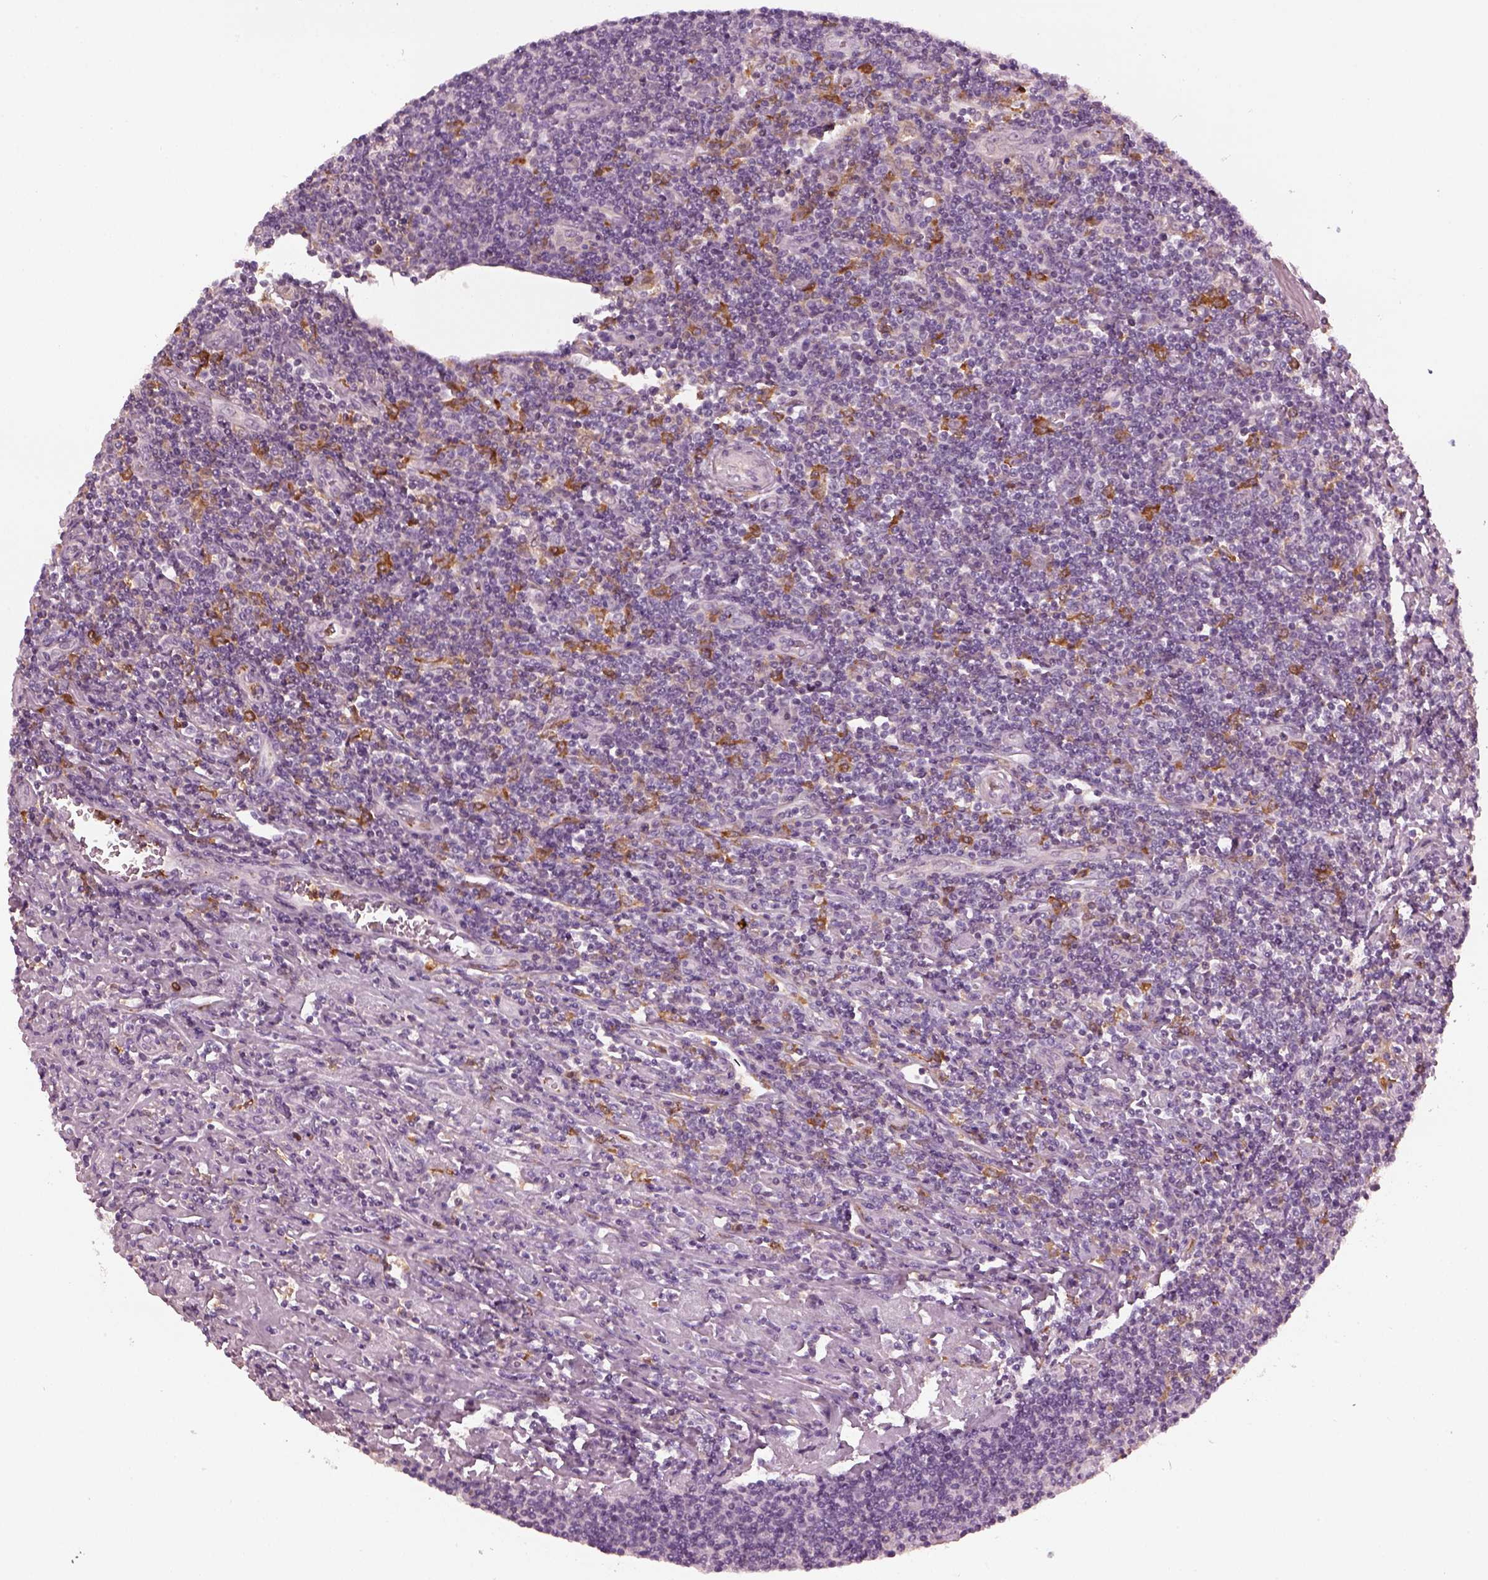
{"staining": {"intensity": "negative", "quantity": "none", "location": "none"}, "tissue": "lymphoma", "cell_type": "Tumor cells", "image_type": "cancer", "snomed": [{"axis": "morphology", "description": "Hodgkin's disease, NOS"}, {"axis": "topography", "description": "Lymph node"}], "caption": "Micrograph shows no significant protein expression in tumor cells of lymphoma.", "gene": "PSTPIP2", "patient": {"sex": "male", "age": 40}}